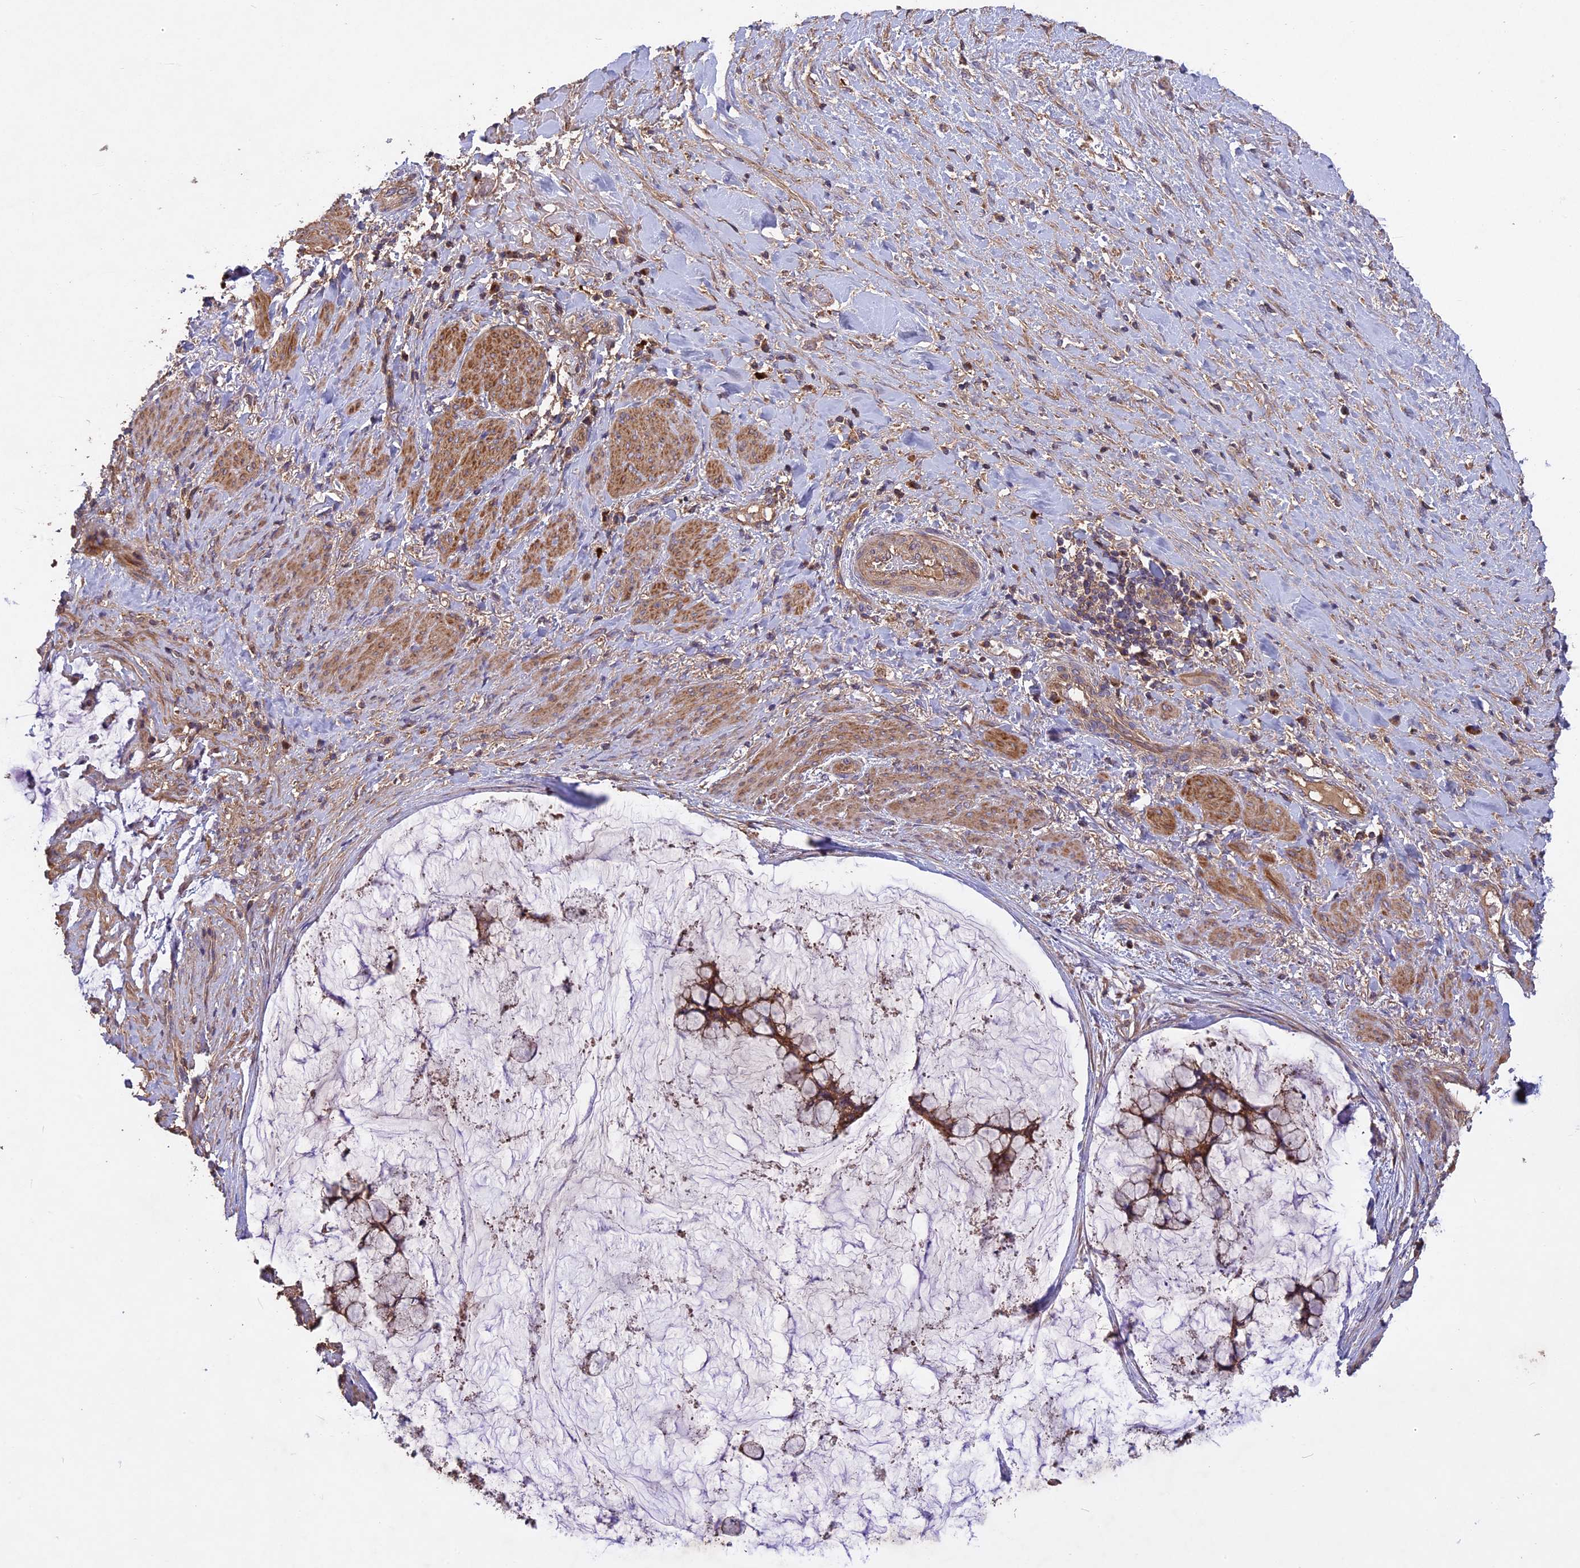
{"staining": {"intensity": "moderate", "quantity": ">75%", "location": "cytoplasmic/membranous"}, "tissue": "ovarian cancer", "cell_type": "Tumor cells", "image_type": "cancer", "snomed": [{"axis": "morphology", "description": "Cystadenocarcinoma, mucinous, NOS"}, {"axis": "topography", "description": "Ovary"}], "caption": "Ovarian cancer (mucinous cystadenocarcinoma) stained with a brown dye displays moderate cytoplasmic/membranous positive positivity in about >75% of tumor cells.", "gene": "NUDT8", "patient": {"sex": "female", "age": 42}}